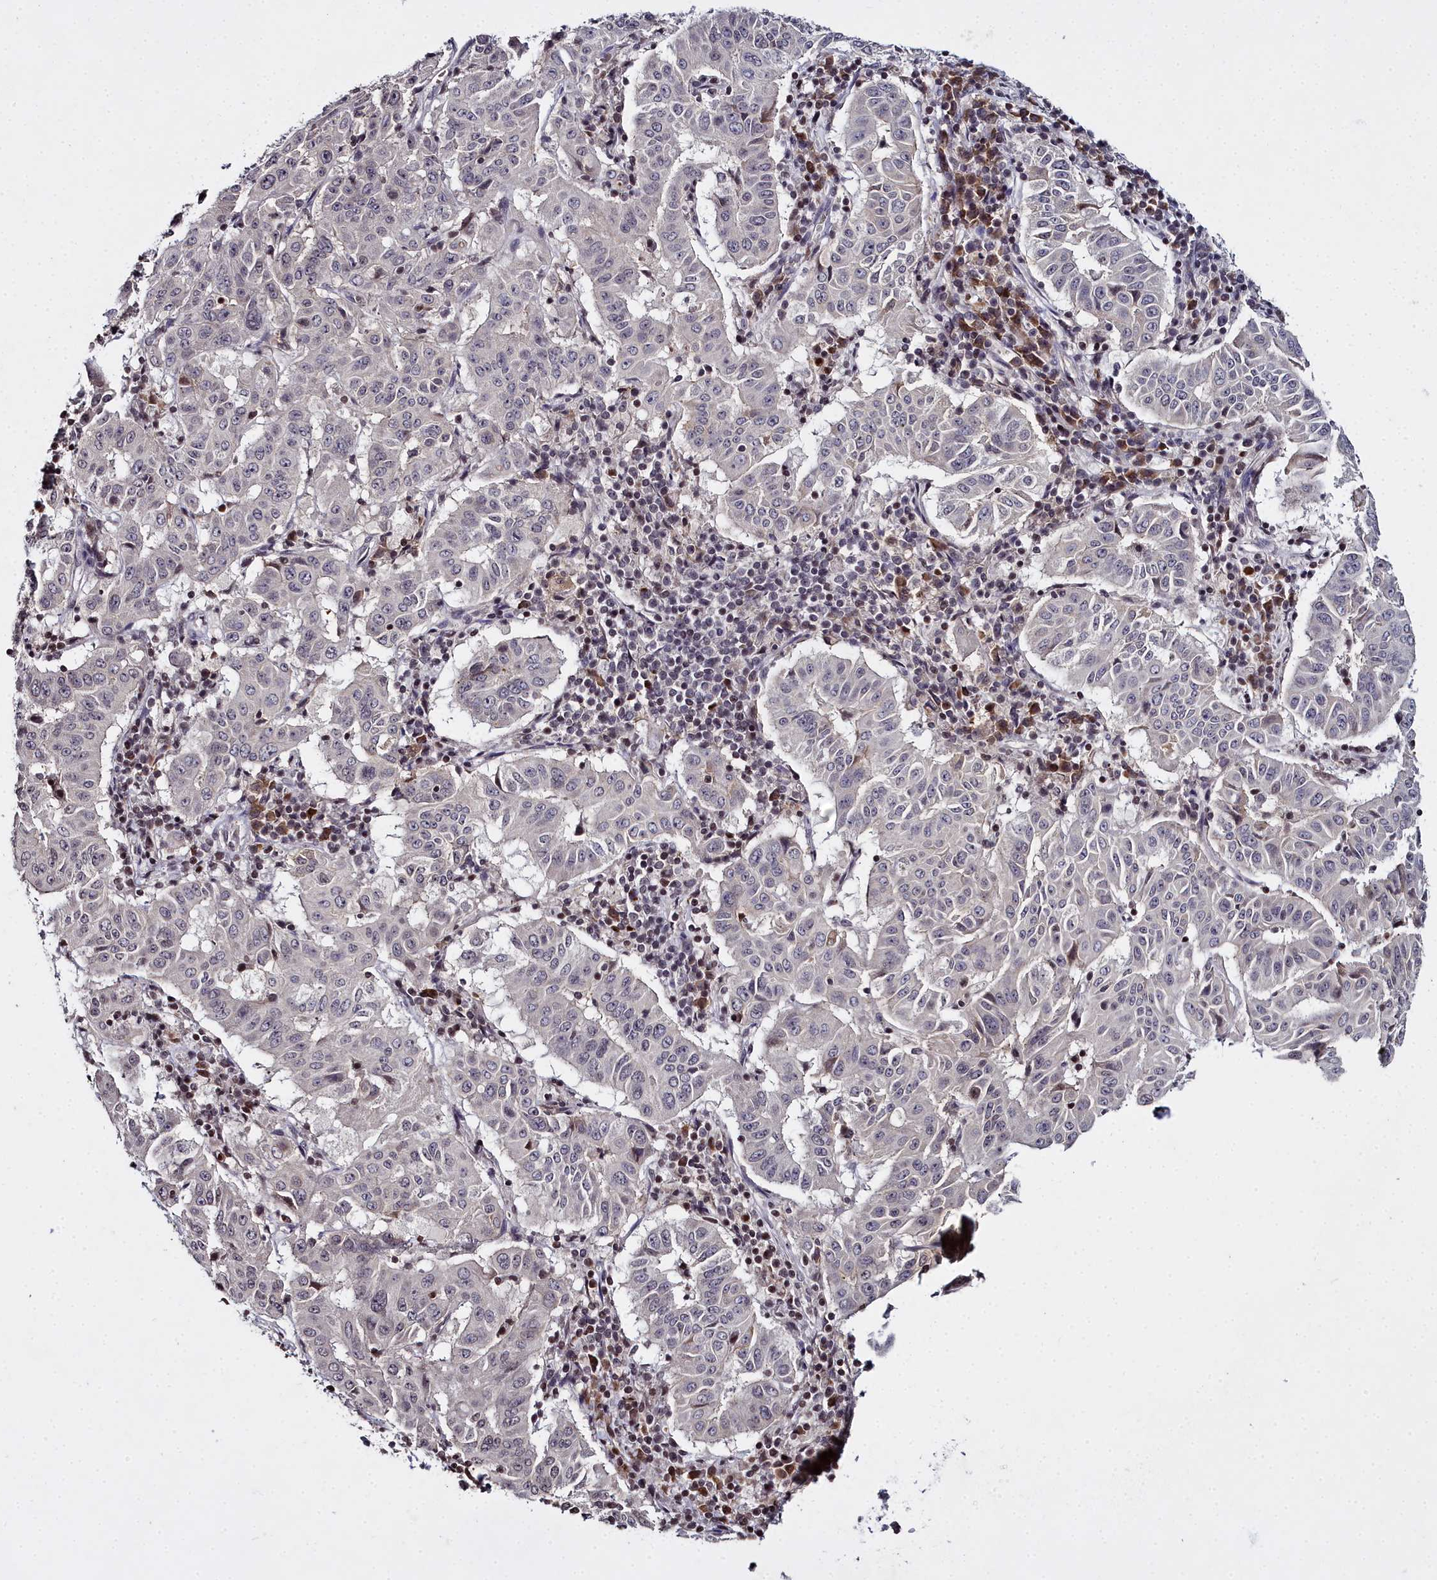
{"staining": {"intensity": "negative", "quantity": "none", "location": "none"}, "tissue": "pancreatic cancer", "cell_type": "Tumor cells", "image_type": "cancer", "snomed": [{"axis": "morphology", "description": "Adenocarcinoma, NOS"}, {"axis": "topography", "description": "Pancreas"}], "caption": "This is an immunohistochemistry (IHC) histopathology image of human adenocarcinoma (pancreatic). There is no expression in tumor cells.", "gene": "FZD4", "patient": {"sex": "male", "age": 63}}